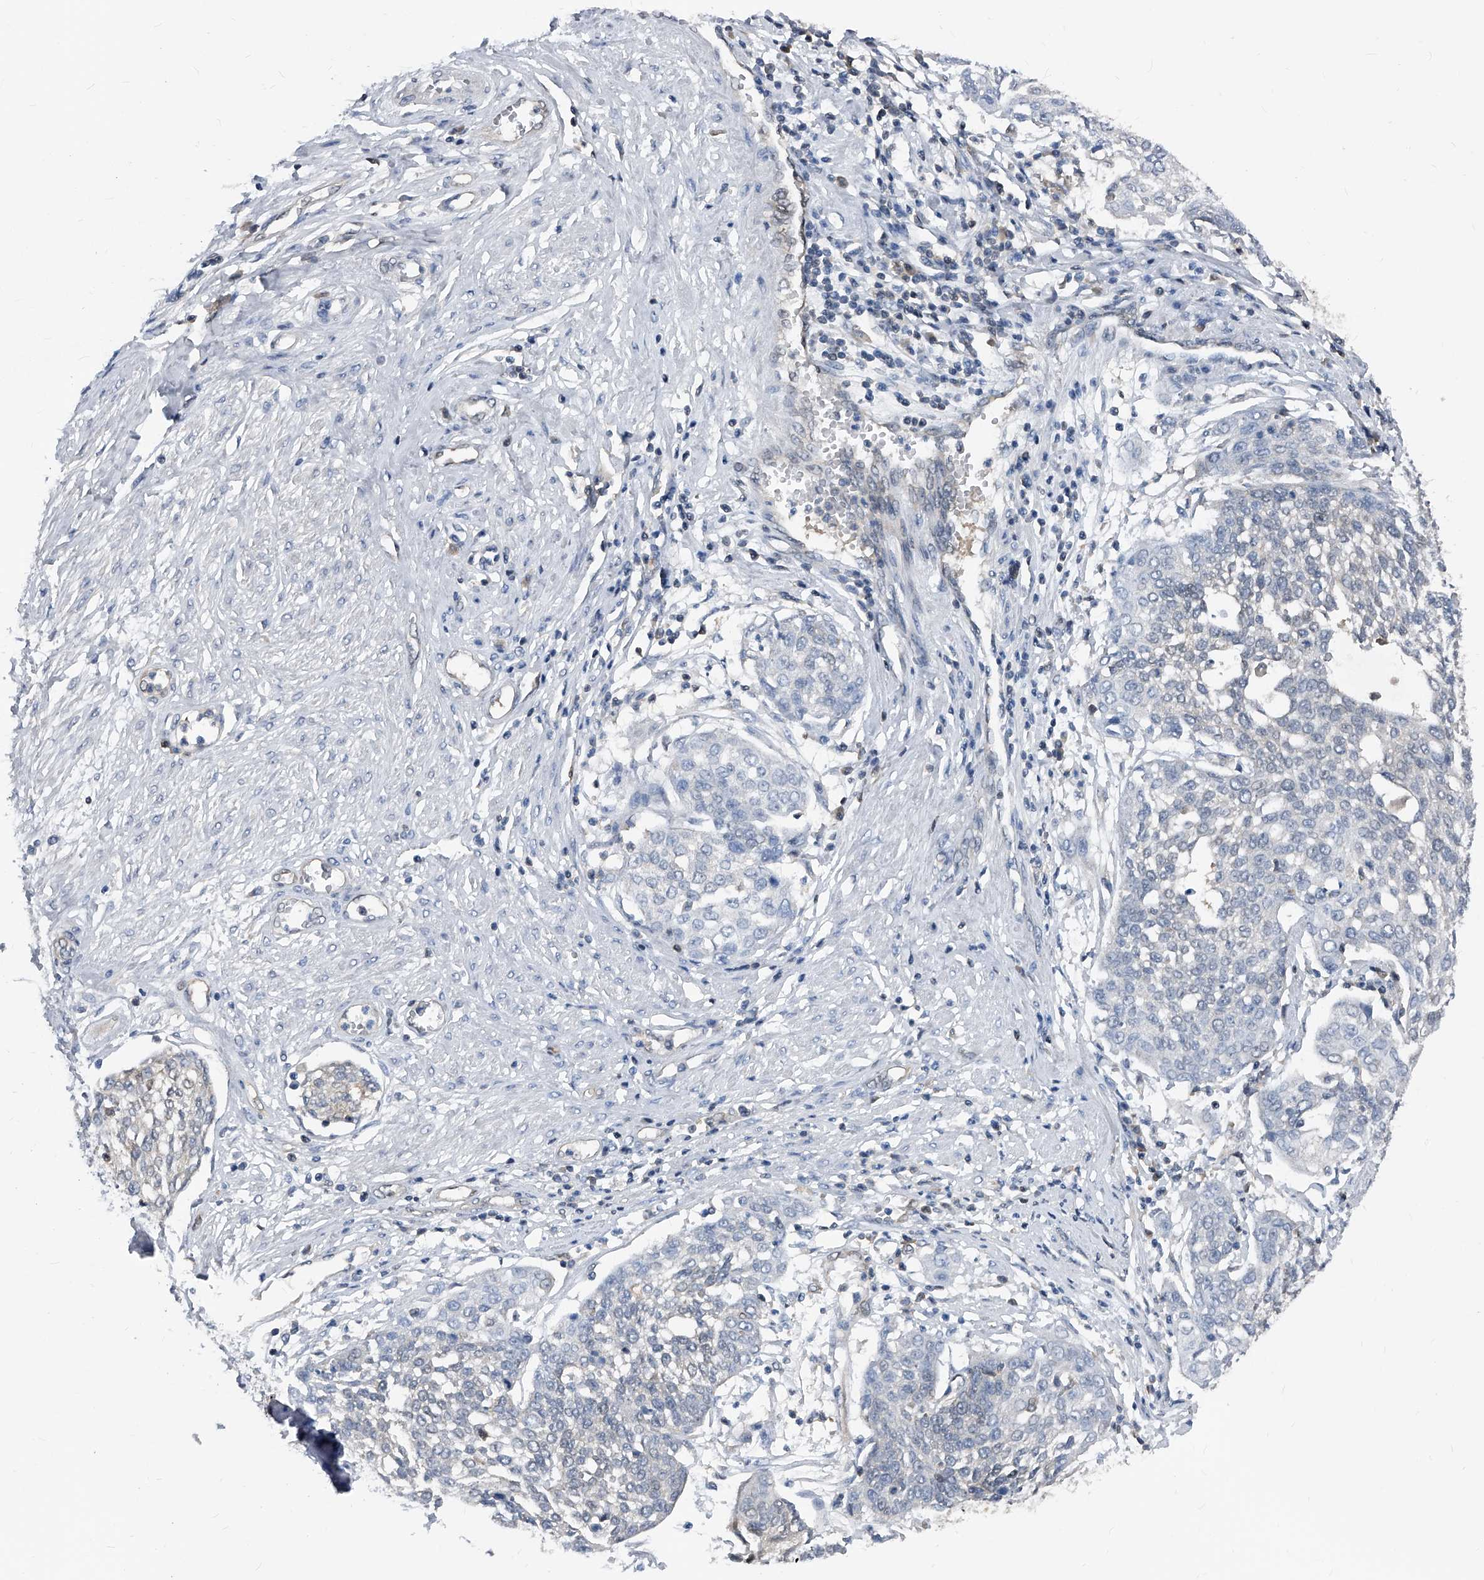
{"staining": {"intensity": "negative", "quantity": "none", "location": "none"}, "tissue": "cervical cancer", "cell_type": "Tumor cells", "image_type": "cancer", "snomed": [{"axis": "morphology", "description": "Squamous cell carcinoma, NOS"}, {"axis": "topography", "description": "Cervix"}], "caption": "The image demonstrates no significant expression in tumor cells of cervical squamous cell carcinoma. (Stains: DAB immunohistochemistry (IHC) with hematoxylin counter stain, Microscopy: brightfield microscopy at high magnification).", "gene": "MAP2K6", "patient": {"sex": "female", "age": 34}}